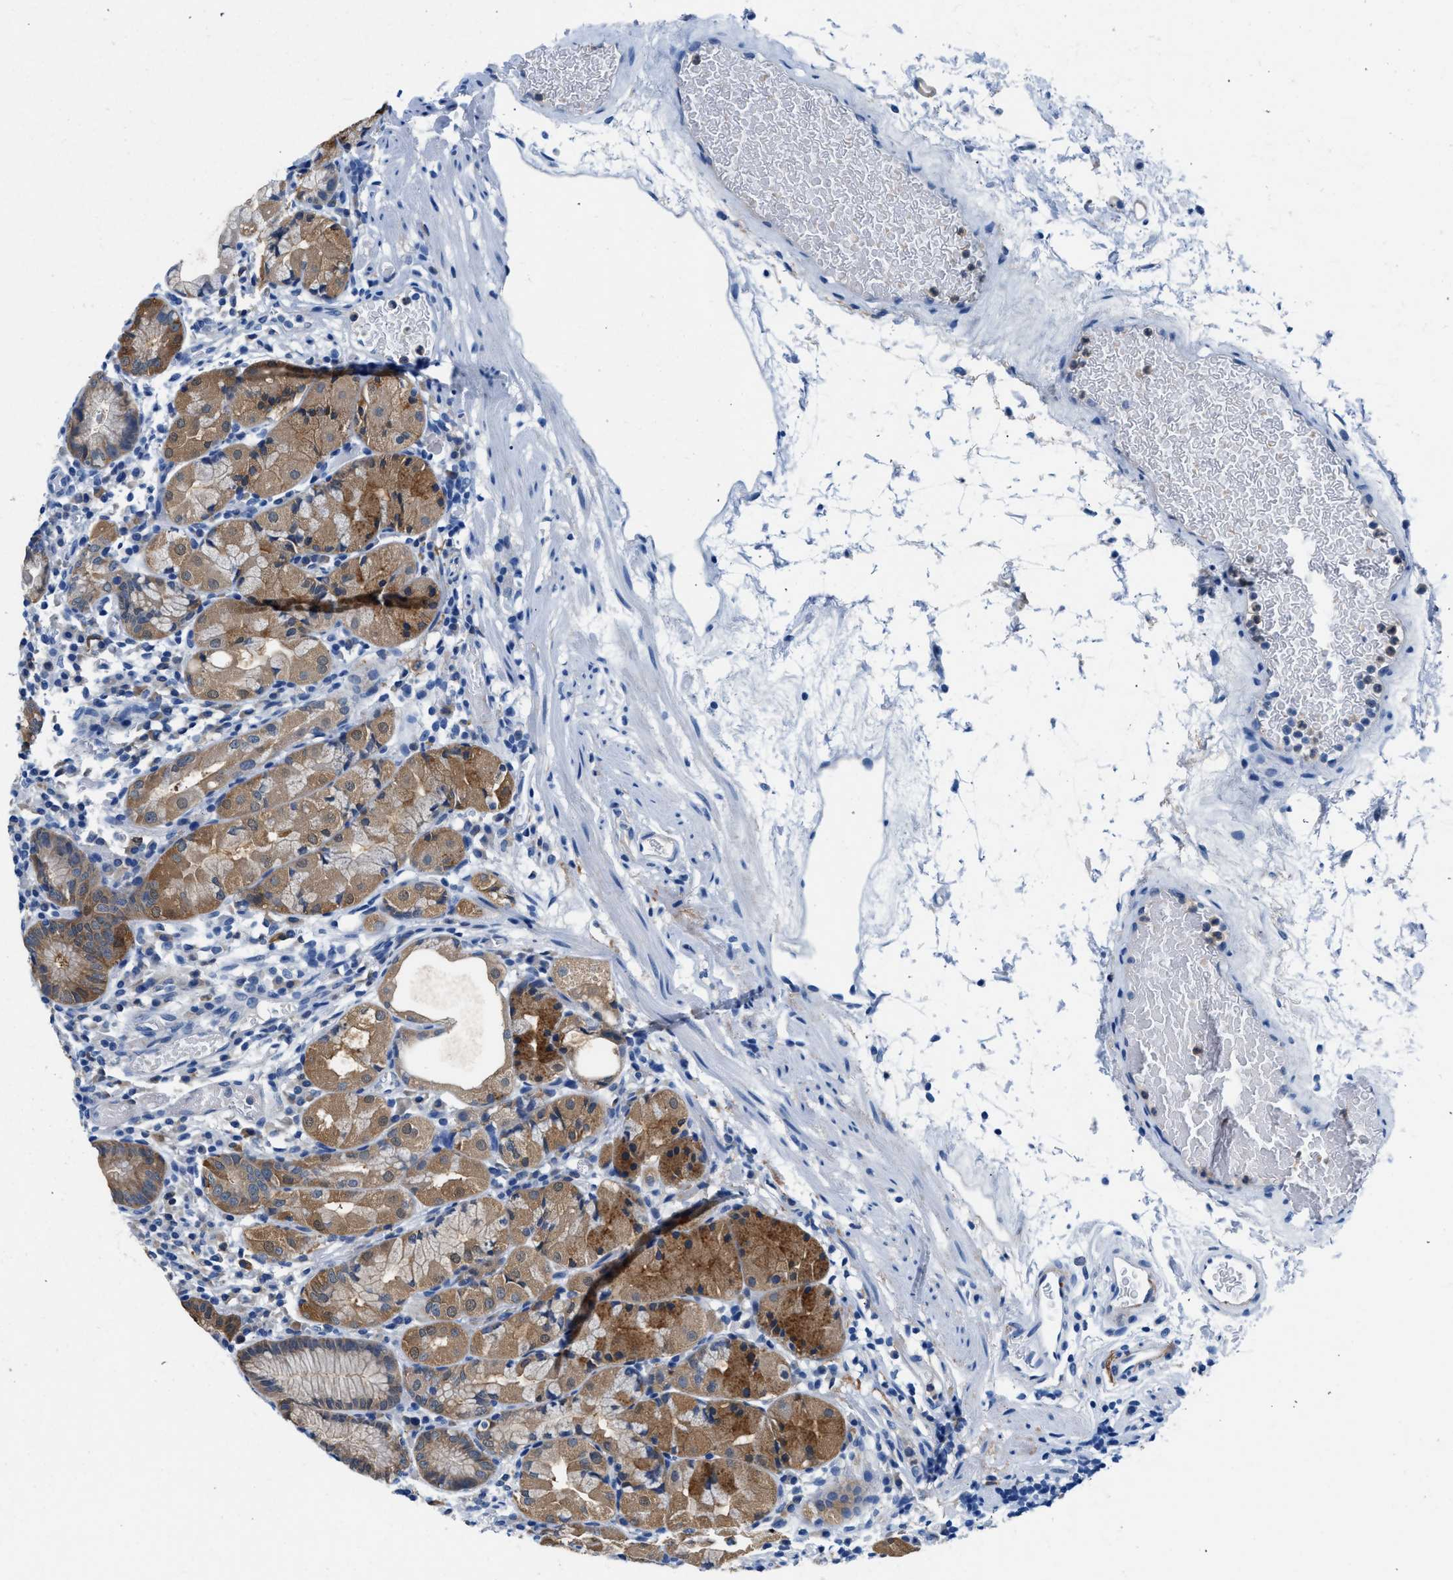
{"staining": {"intensity": "moderate", "quantity": "25%-75%", "location": "cytoplasmic/membranous"}, "tissue": "stomach", "cell_type": "Glandular cells", "image_type": "normal", "snomed": [{"axis": "morphology", "description": "Normal tissue, NOS"}, {"axis": "topography", "description": "Stomach"}, {"axis": "topography", "description": "Stomach, lower"}], "caption": "Immunohistochemistry (IHC) (DAB (3,3'-diaminobenzidine)) staining of normal human stomach demonstrates moderate cytoplasmic/membranous protein positivity in about 25%-75% of glandular cells. The staining was performed using DAB (3,3'-diaminobenzidine), with brown indicating positive protein expression. Nuclei are stained blue with hematoxylin.", "gene": "FADS6", "patient": {"sex": "female", "age": 75}}